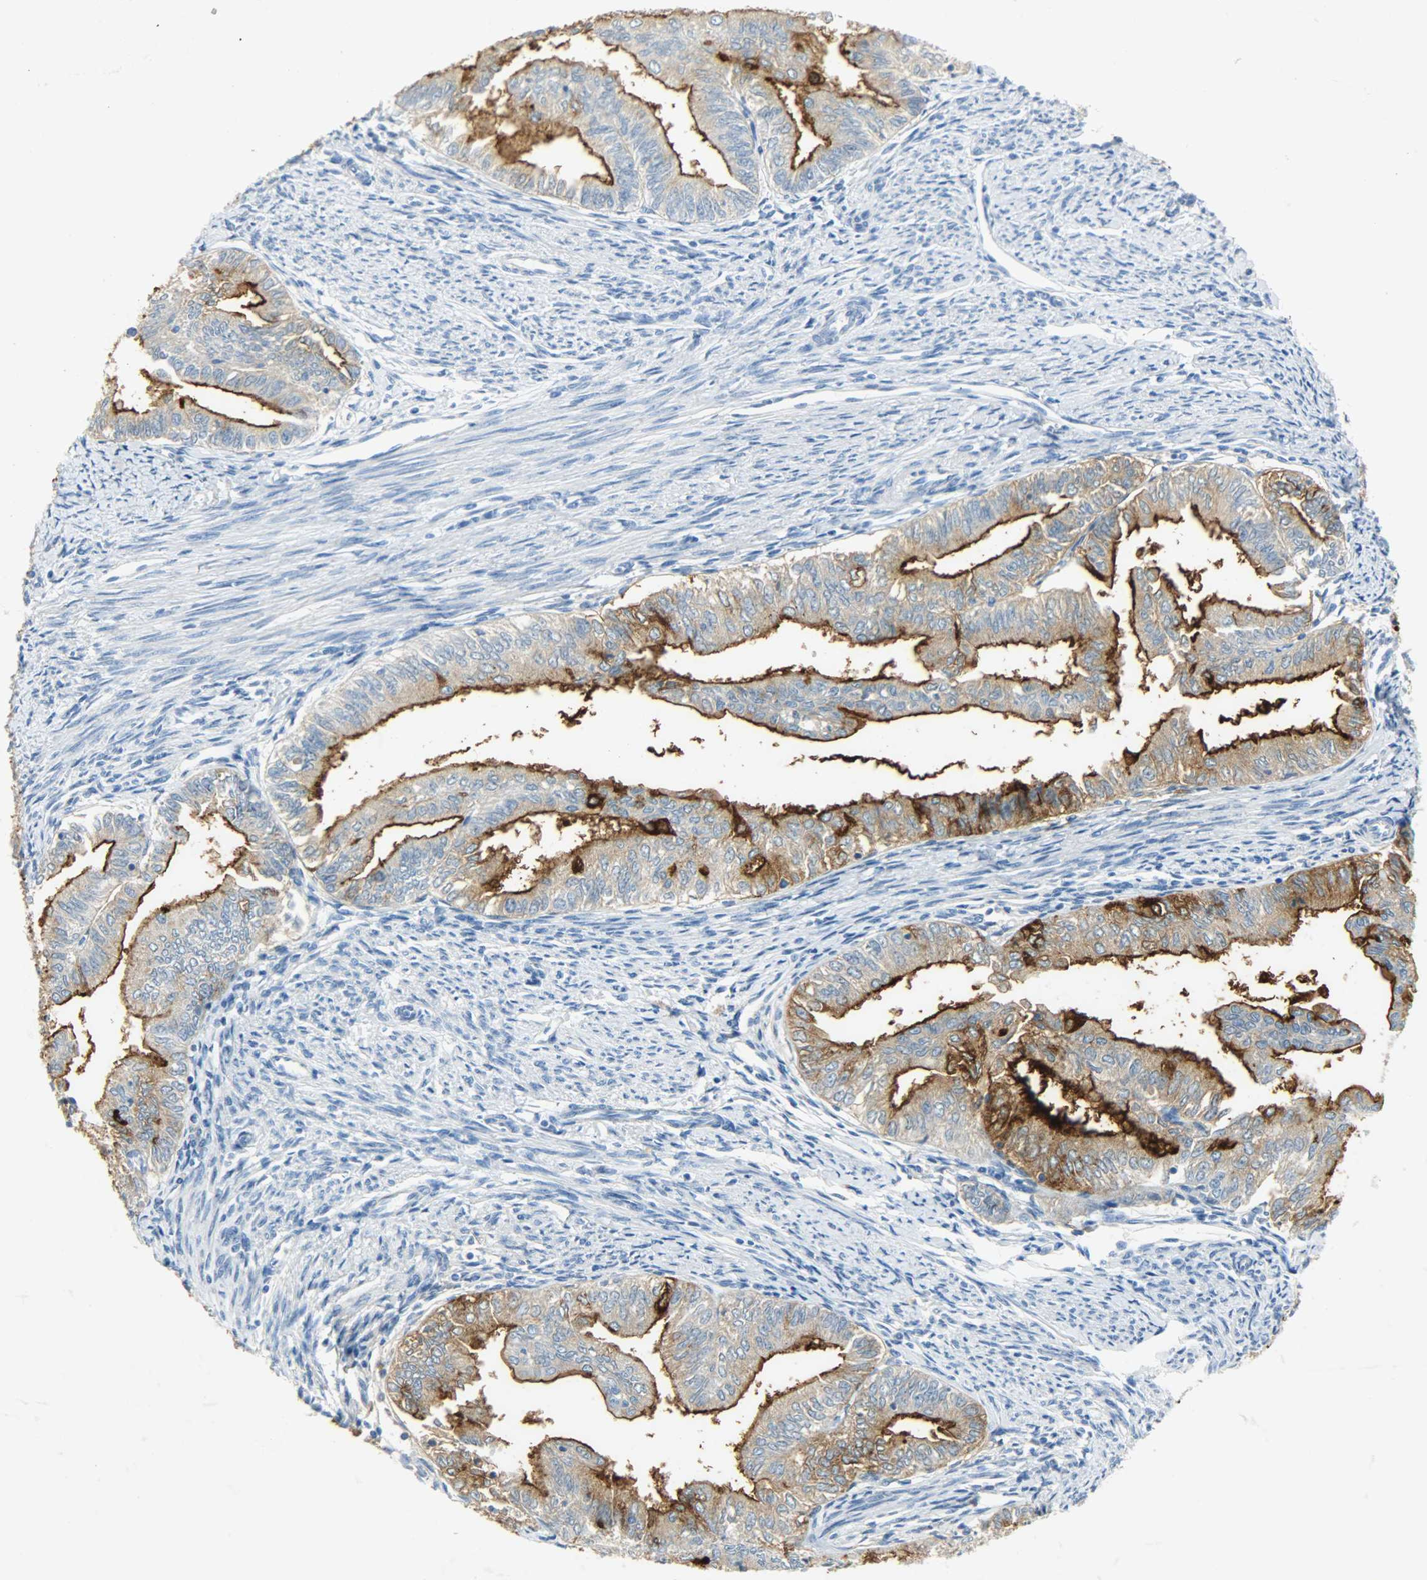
{"staining": {"intensity": "strong", "quantity": ">75%", "location": "cytoplasmic/membranous"}, "tissue": "endometrial cancer", "cell_type": "Tumor cells", "image_type": "cancer", "snomed": [{"axis": "morphology", "description": "Adenocarcinoma, NOS"}, {"axis": "topography", "description": "Endometrium"}], "caption": "Strong cytoplasmic/membranous staining for a protein is appreciated in about >75% of tumor cells of endometrial adenocarcinoma using IHC.", "gene": "PROM1", "patient": {"sex": "female", "age": 66}}